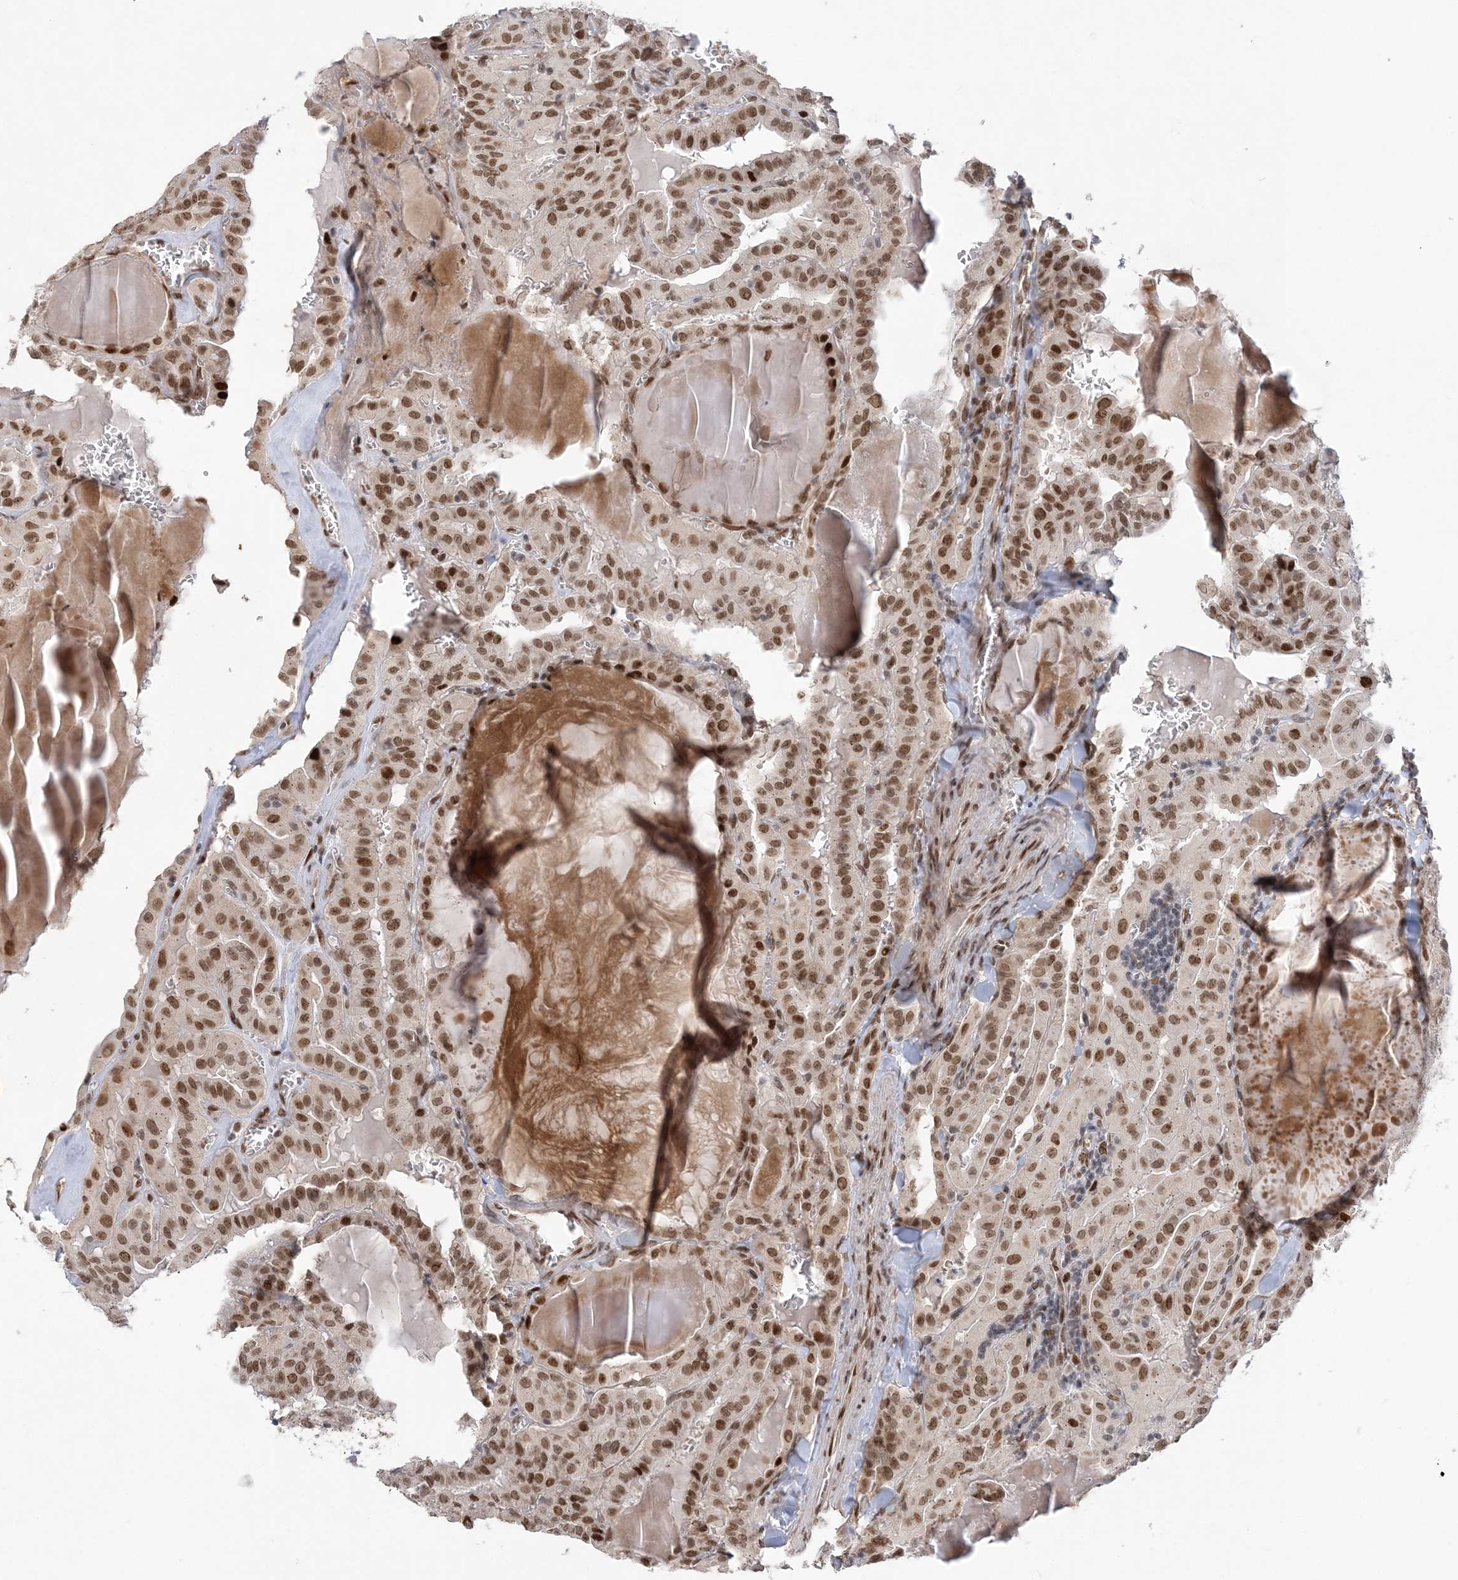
{"staining": {"intensity": "strong", "quantity": ">75%", "location": "nuclear"}, "tissue": "thyroid cancer", "cell_type": "Tumor cells", "image_type": "cancer", "snomed": [{"axis": "morphology", "description": "Papillary adenocarcinoma, NOS"}, {"axis": "topography", "description": "Thyroid gland"}], "caption": "Thyroid papillary adenocarcinoma stained with DAB immunohistochemistry exhibits high levels of strong nuclear positivity in about >75% of tumor cells.", "gene": "WAC", "patient": {"sex": "male", "age": 52}}